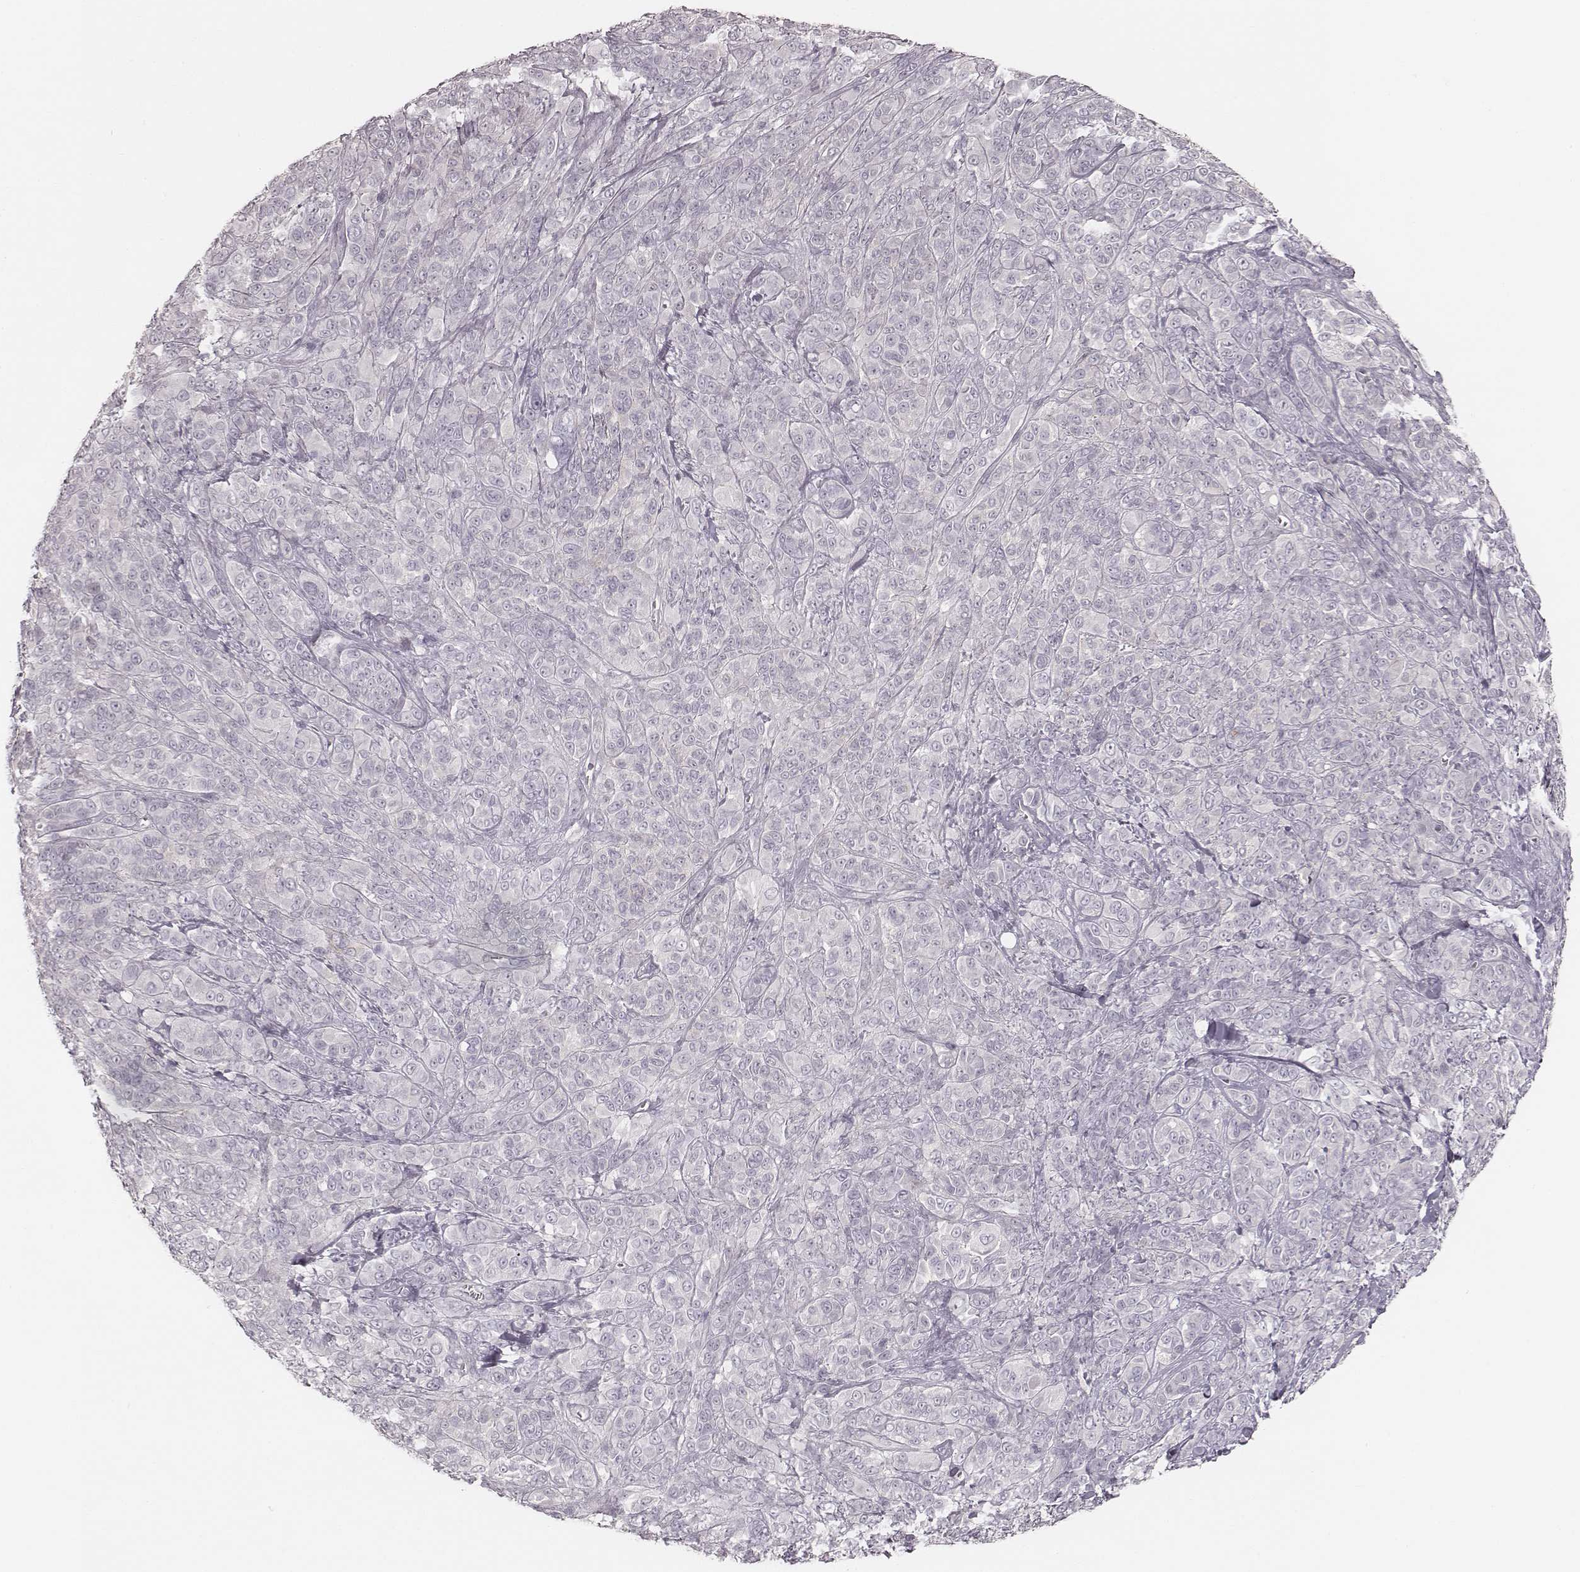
{"staining": {"intensity": "negative", "quantity": "none", "location": "none"}, "tissue": "melanoma", "cell_type": "Tumor cells", "image_type": "cancer", "snomed": [{"axis": "morphology", "description": "Malignant melanoma, NOS"}, {"axis": "topography", "description": "Skin"}], "caption": "Immunohistochemistry micrograph of human malignant melanoma stained for a protein (brown), which shows no positivity in tumor cells.", "gene": "SPATA24", "patient": {"sex": "female", "age": 87}}